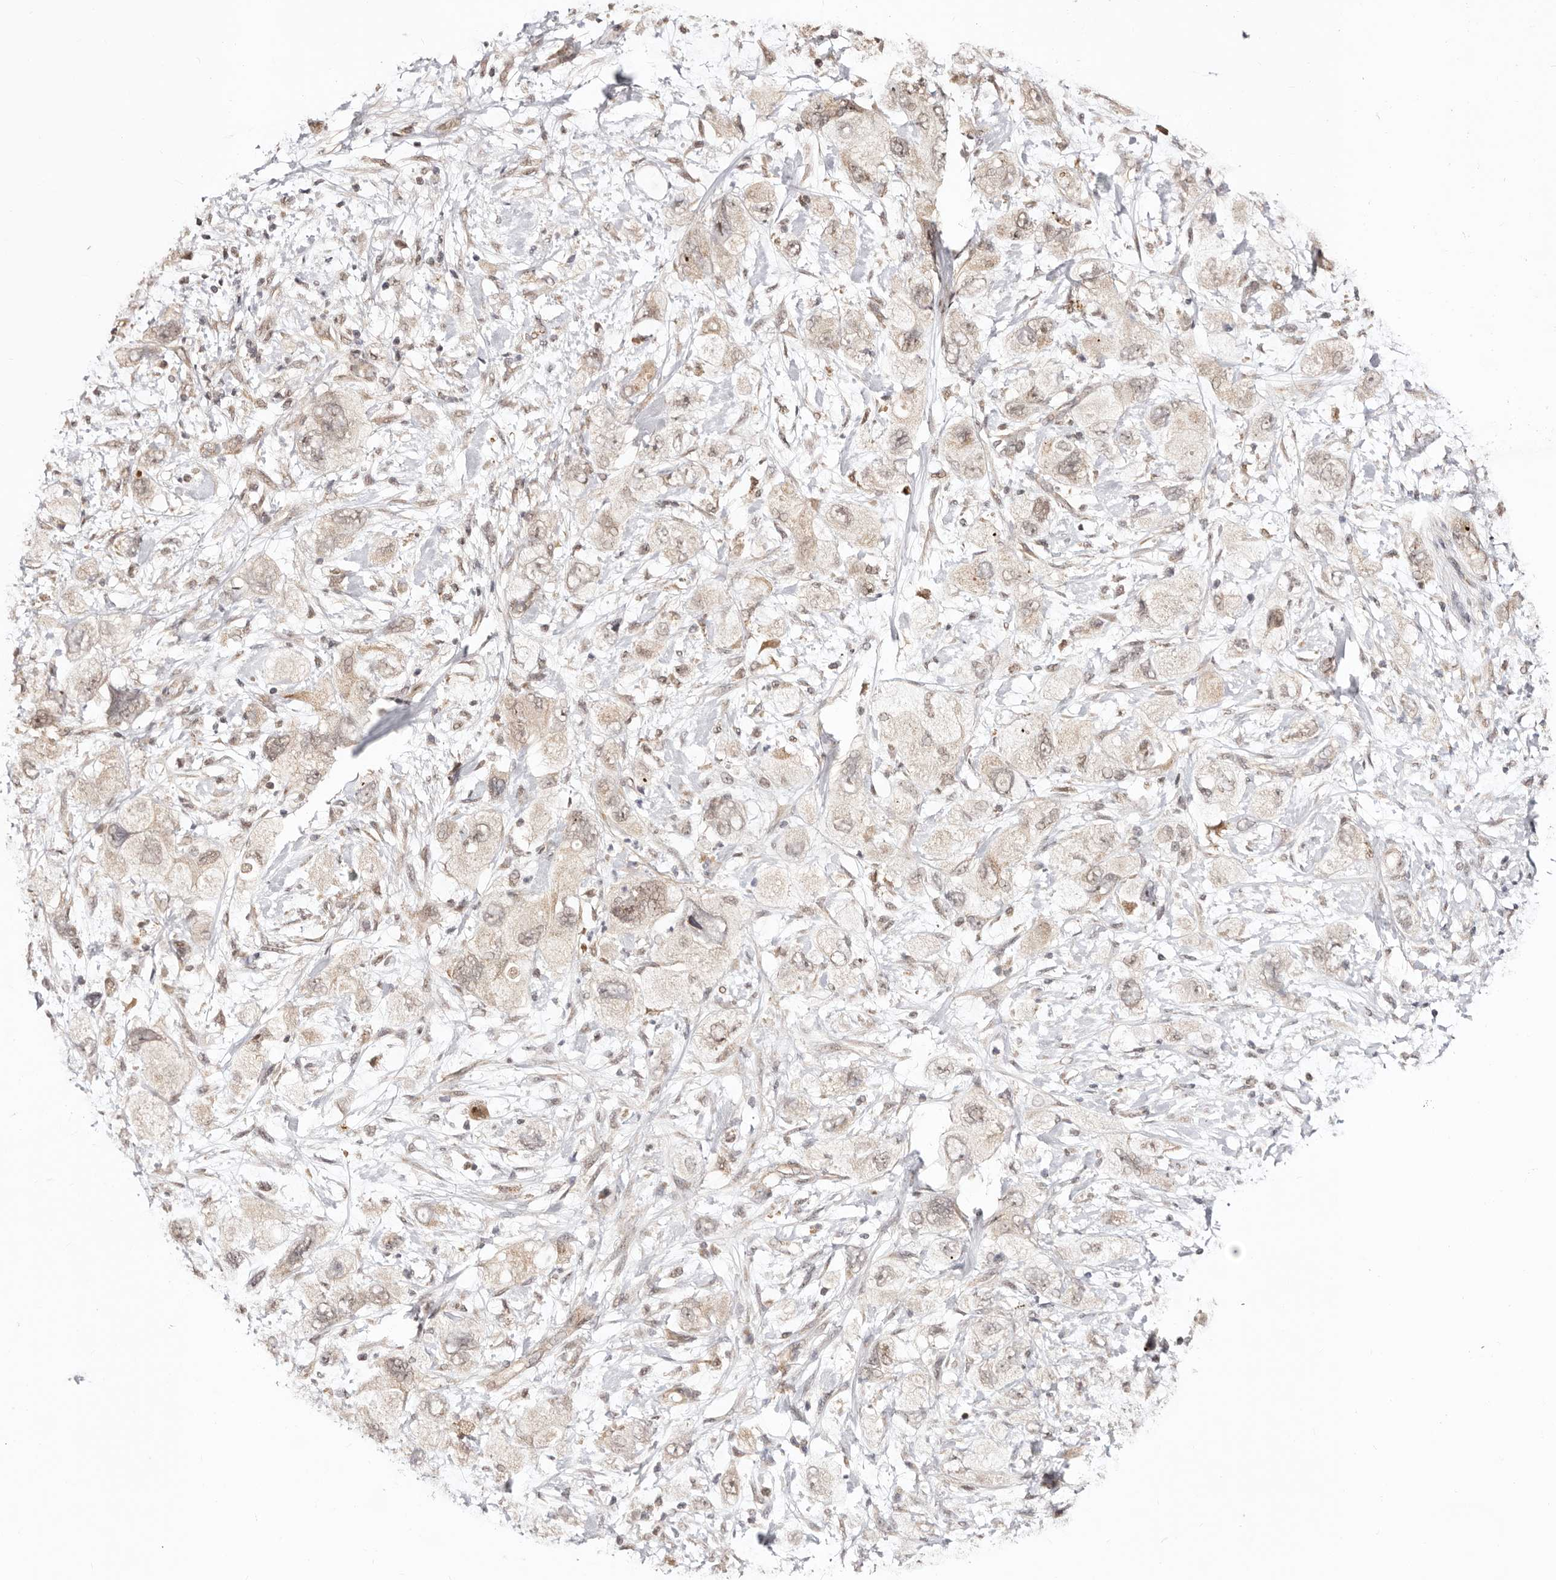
{"staining": {"intensity": "weak", "quantity": "25%-75%", "location": "cytoplasmic/membranous,nuclear"}, "tissue": "pancreatic cancer", "cell_type": "Tumor cells", "image_type": "cancer", "snomed": [{"axis": "morphology", "description": "Adenocarcinoma, NOS"}, {"axis": "topography", "description": "Pancreas"}], "caption": "Immunohistochemistry (IHC) of human adenocarcinoma (pancreatic) demonstrates low levels of weak cytoplasmic/membranous and nuclear positivity in approximately 25%-75% of tumor cells.", "gene": "CTNNBL1", "patient": {"sex": "female", "age": 73}}